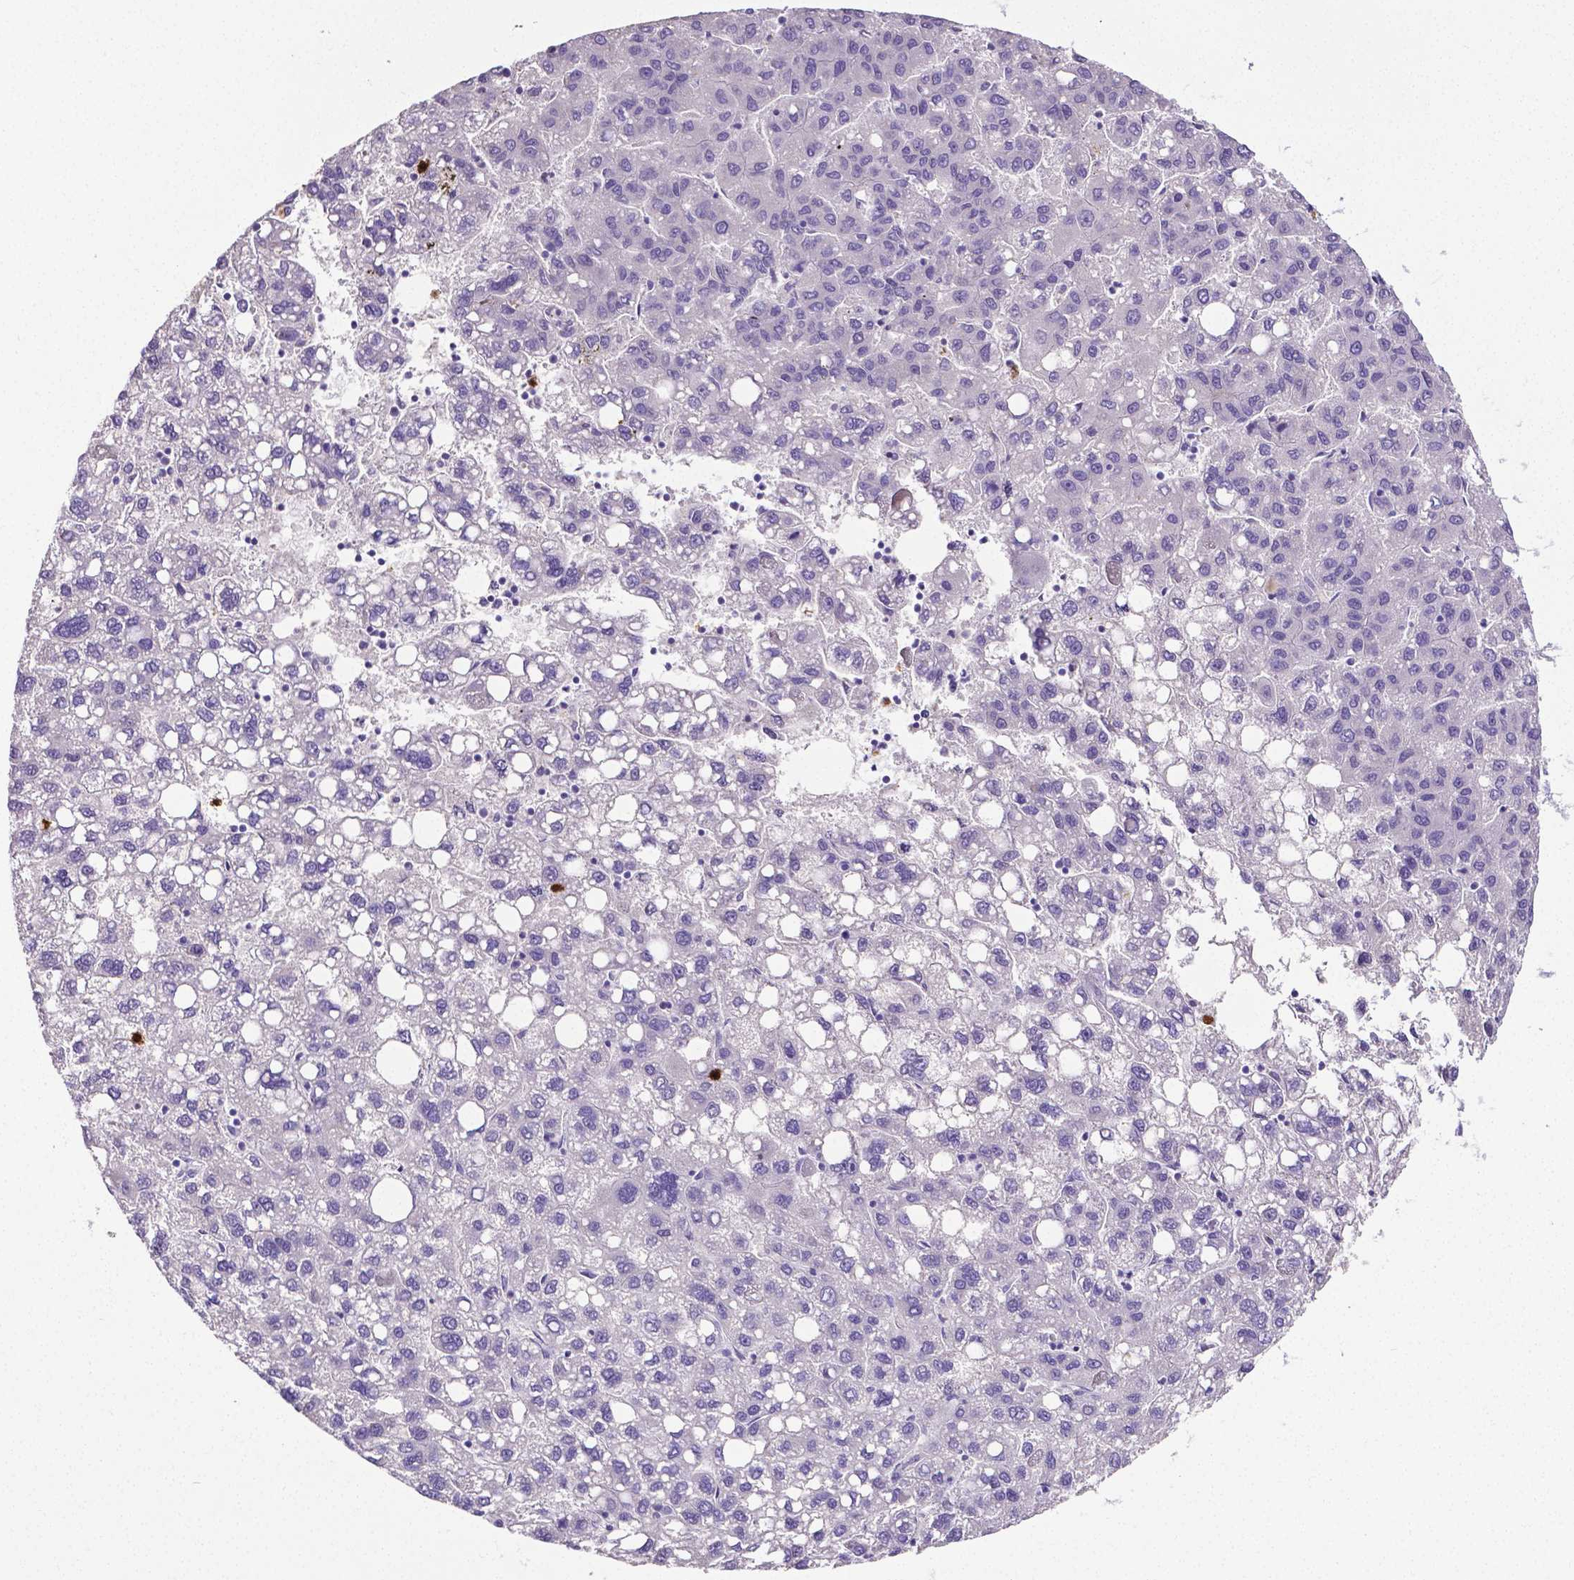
{"staining": {"intensity": "negative", "quantity": "none", "location": "none"}, "tissue": "liver cancer", "cell_type": "Tumor cells", "image_type": "cancer", "snomed": [{"axis": "morphology", "description": "Carcinoma, Hepatocellular, NOS"}, {"axis": "topography", "description": "Liver"}], "caption": "The image shows no staining of tumor cells in liver cancer (hepatocellular carcinoma).", "gene": "MMP9", "patient": {"sex": "female", "age": 82}}